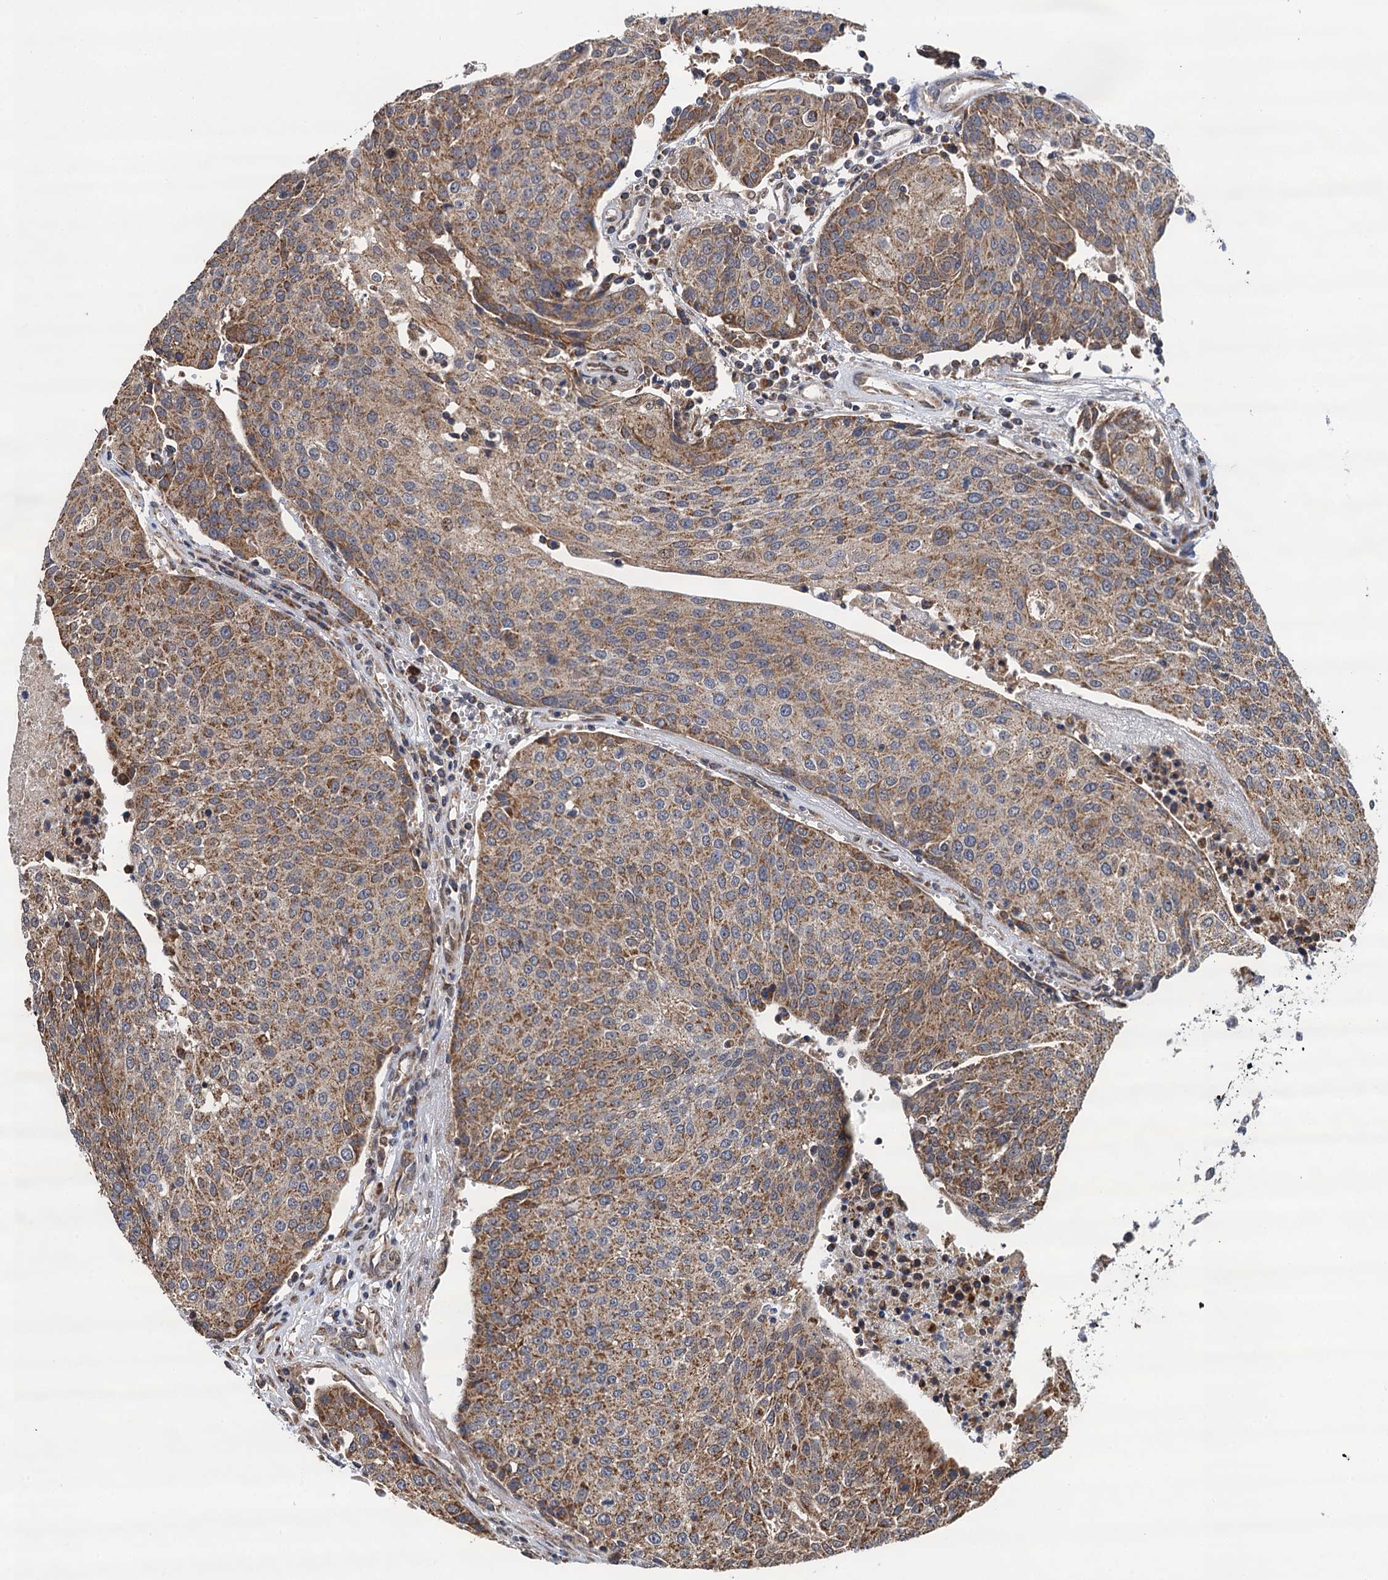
{"staining": {"intensity": "moderate", "quantity": ">75%", "location": "cytoplasmic/membranous"}, "tissue": "urothelial cancer", "cell_type": "Tumor cells", "image_type": "cancer", "snomed": [{"axis": "morphology", "description": "Urothelial carcinoma, High grade"}, {"axis": "topography", "description": "Urinary bladder"}], "caption": "DAB (3,3'-diaminobenzidine) immunohistochemical staining of human urothelial cancer shows moderate cytoplasmic/membranous protein expression in approximately >75% of tumor cells. (brown staining indicates protein expression, while blue staining denotes nuclei).", "gene": "CMPK2", "patient": {"sex": "female", "age": 85}}